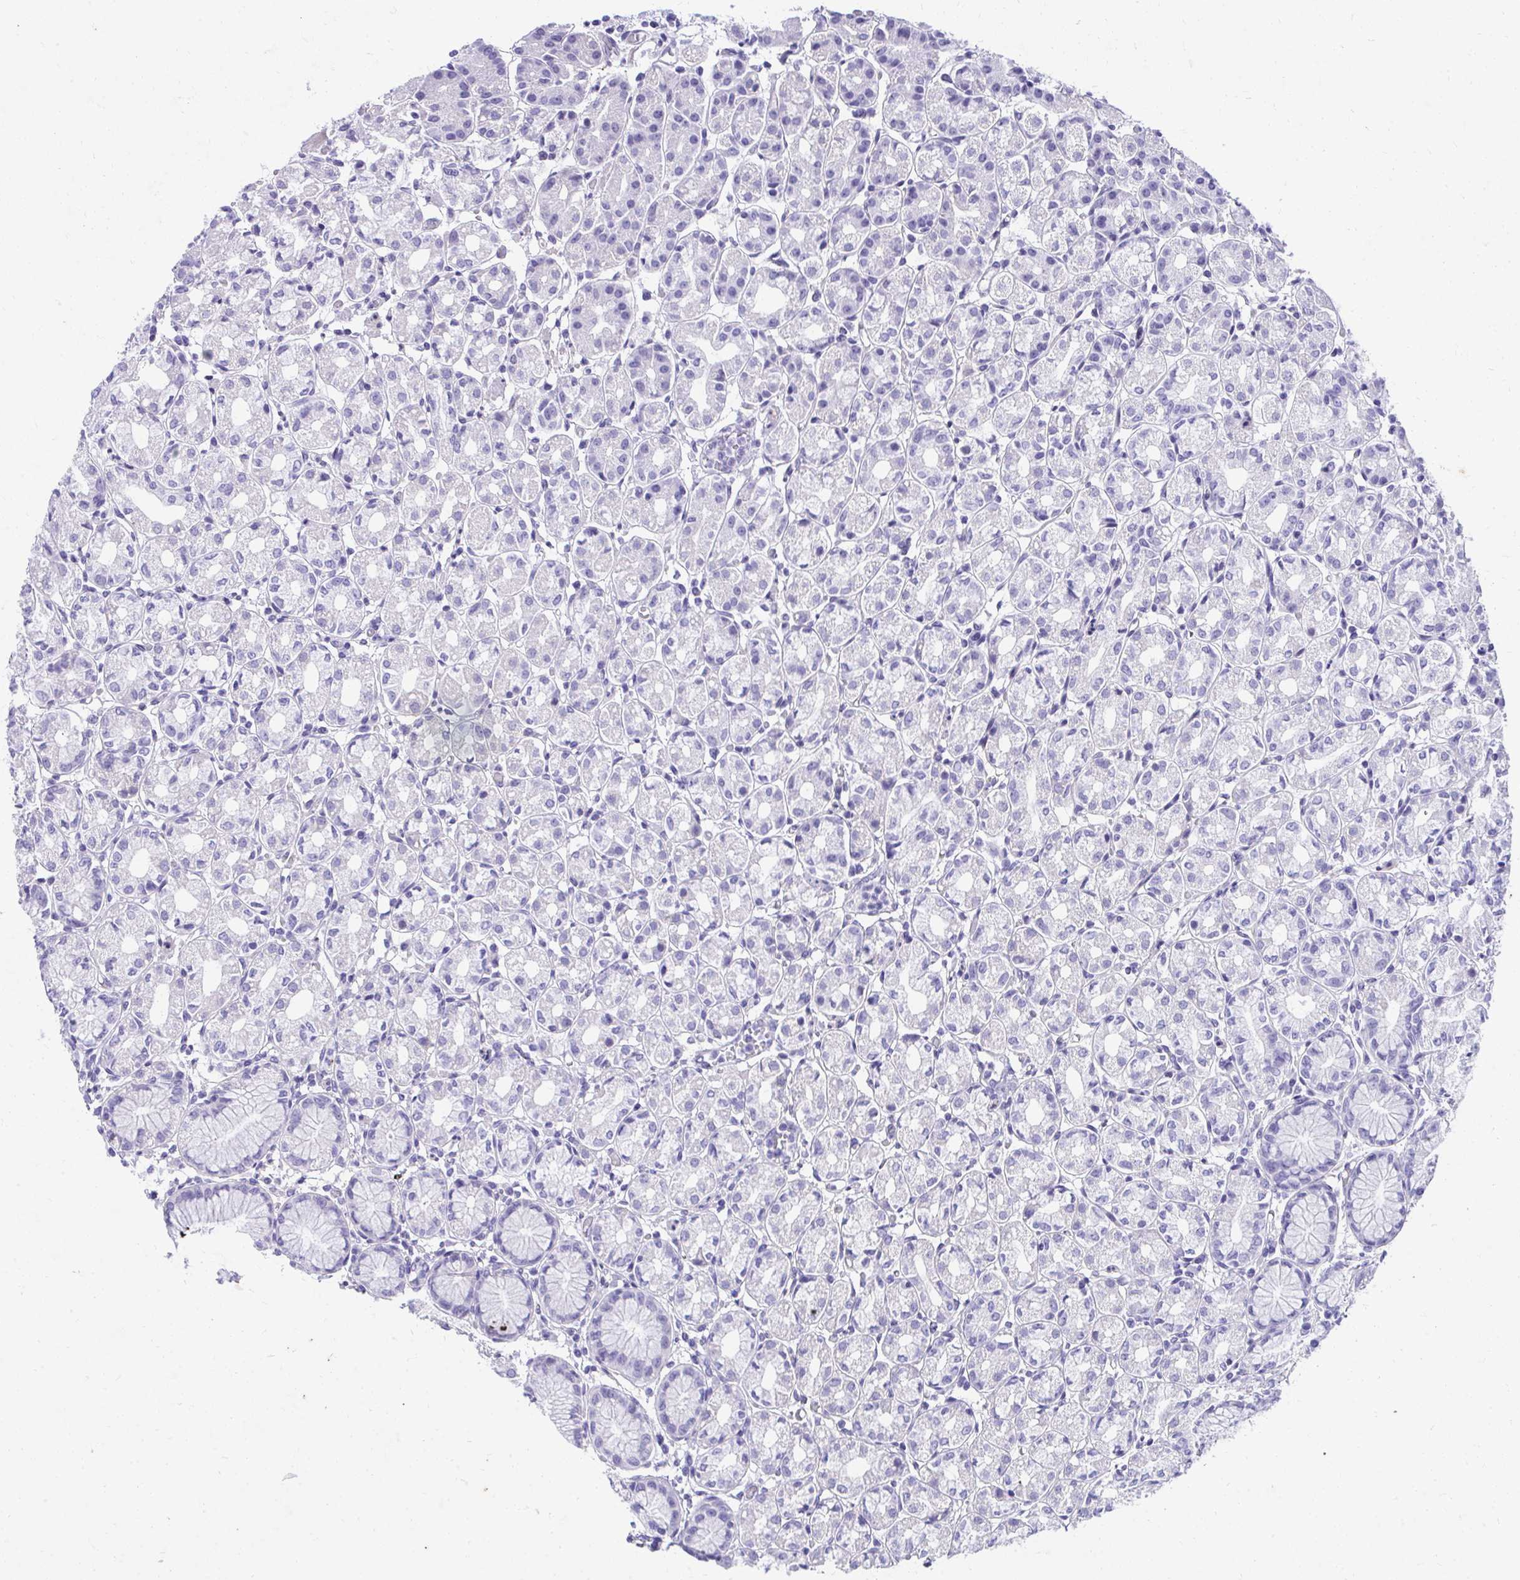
{"staining": {"intensity": "negative", "quantity": "none", "location": "none"}, "tissue": "stomach", "cell_type": "Glandular cells", "image_type": "normal", "snomed": [{"axis": "morphology", "description": "Normal tissue, NOS"}, {"axis": "topography", "description": "Stomach"}], "caption": "High power microscopy histopathology image of an IHC image of normal stomach, revealing no significant staining in glandular cells. (DAB IHC with hematoxylin counter stain).", "gene": "KLK1", "patient": {"sex": "female", "age": 57}}